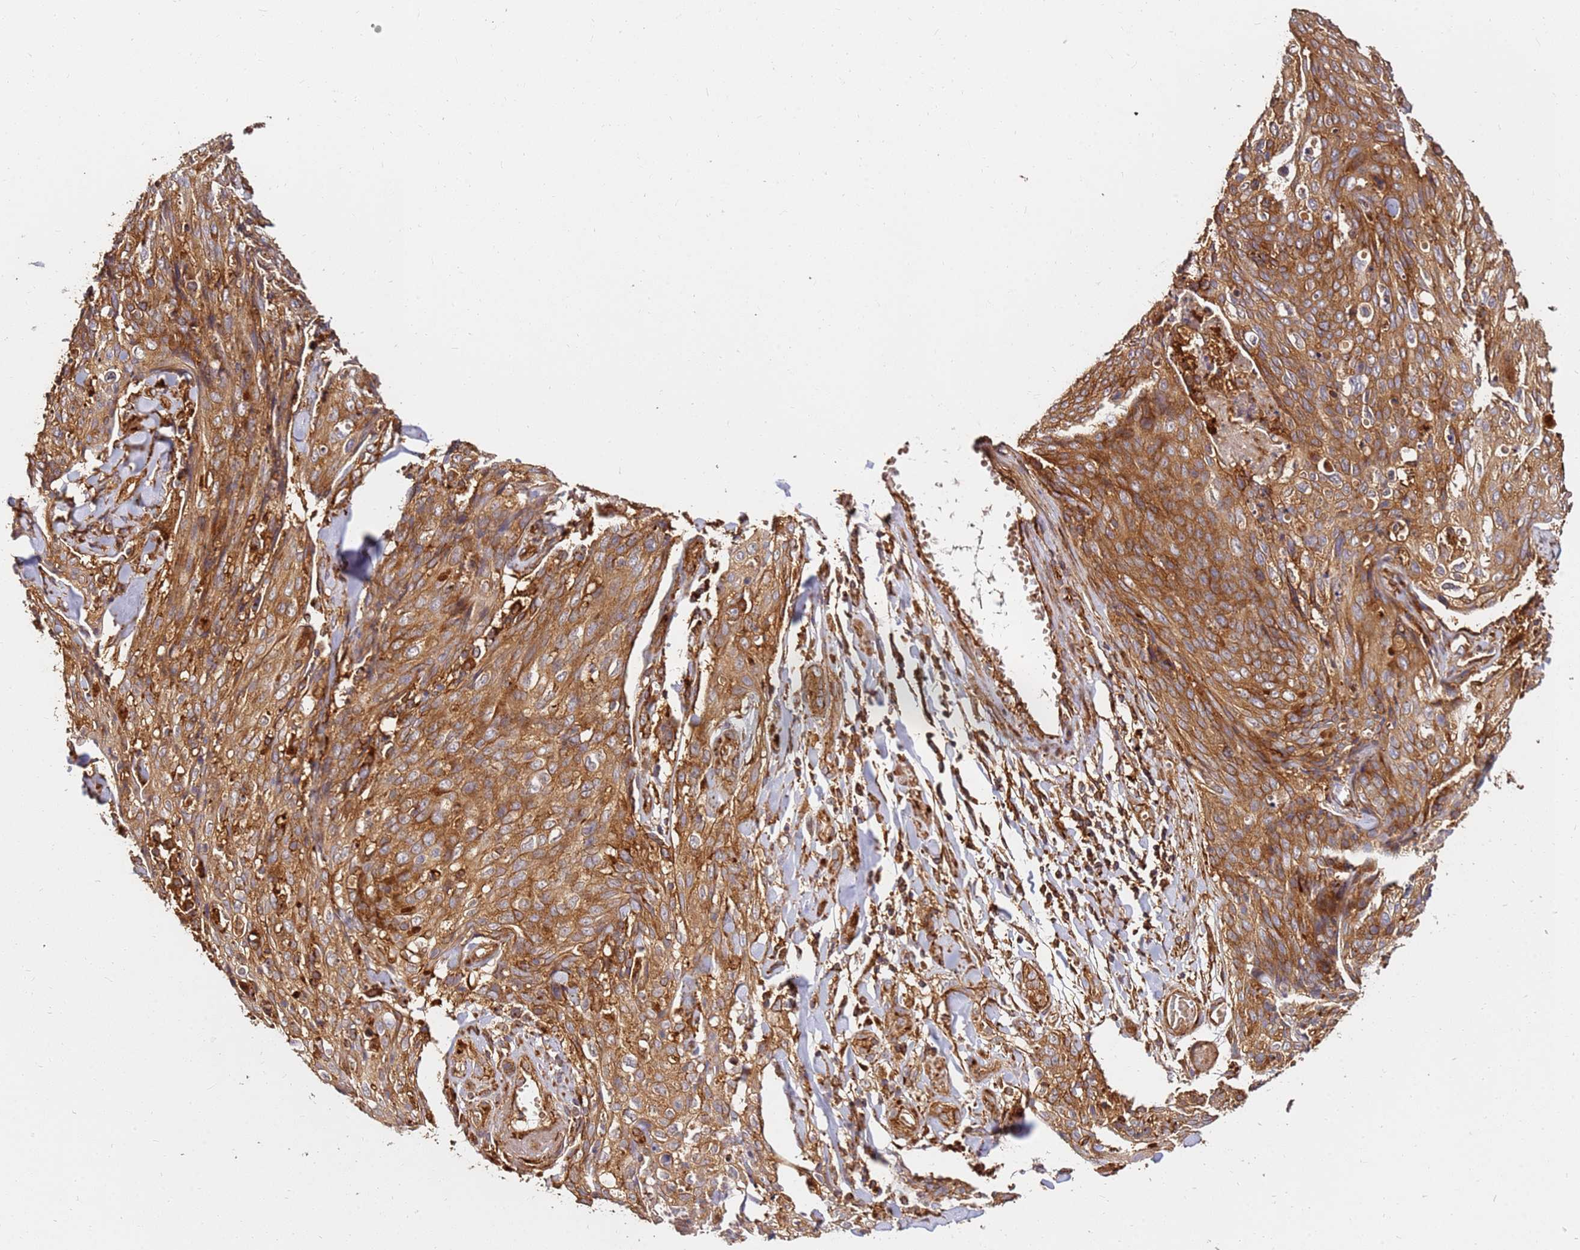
{"staining": {"intensity": "strong", "quantity": ">75%", "location": "cytoplasmic/membranous"}, "tissue": "skin cancer", "cell_type": "Tumor cells", "image_type": "cancer", "snomed": [{"axis": "morphology", "description": "Squamous cell carcinoma, NOS"}, {"axis": "topography", "description": "Skin"}, {"axis": "topography", "description": "Vulva"}], "caption": "Strong cytoplasmic/membranous positivity for a protein is seen in about >75% of tumor cells of skin cancer (squamous cell carcinoma) using IHC.", "gene": "DVL3", "patient": {"sex": "female", "age": 85}}